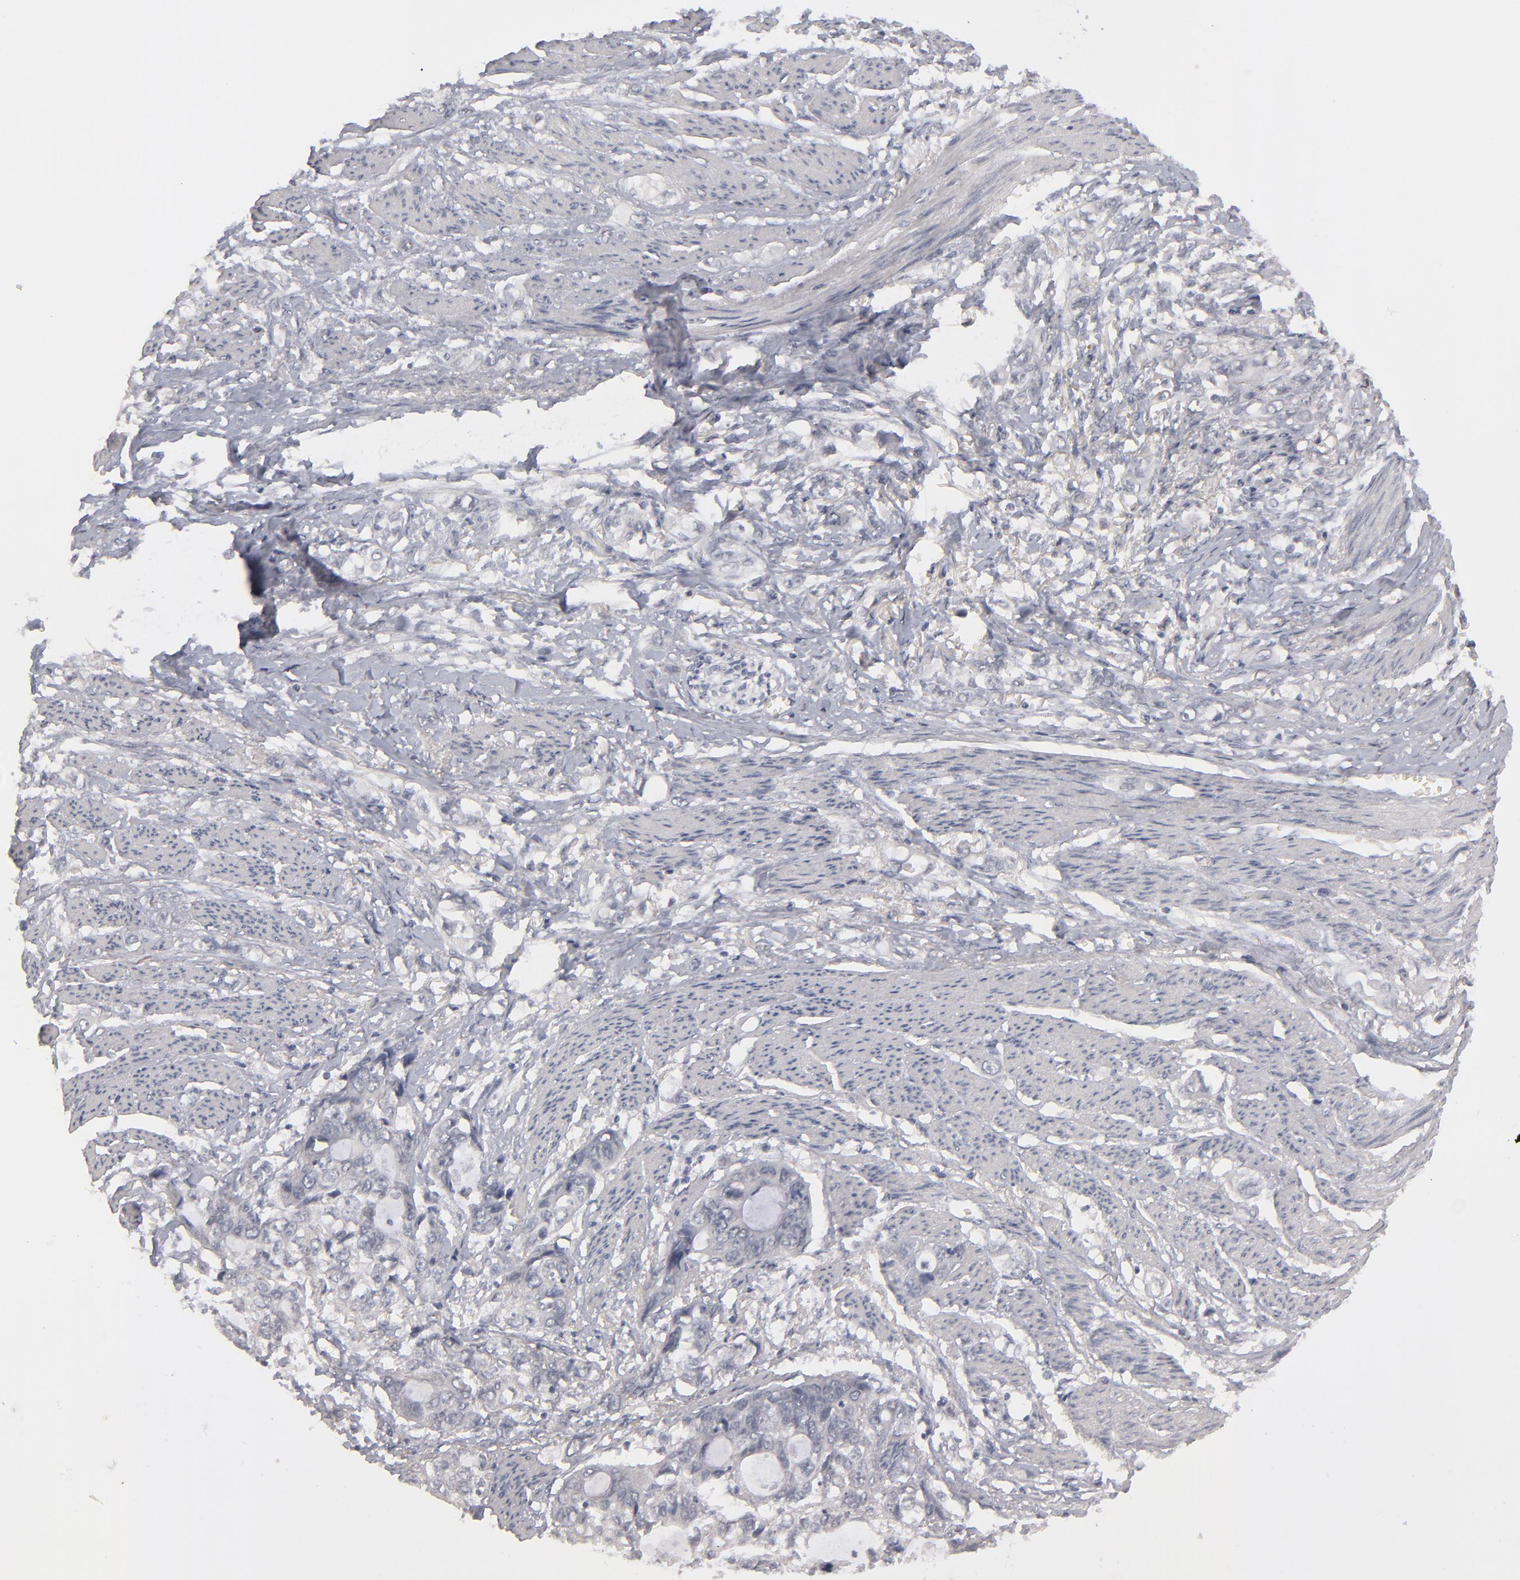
{"staining": {"intensity": "negative", "quantity": "none", "location": "none"}, "tissue": "stomach cancer", "cell_type": "Tumor cells", "image_type": "cancer", "snomed": [{"axis": "morphology", "description": "Adenocarcinoma, NOS"}, {"axis": "topography", "description": "Stomach, upper"}], "caption": "Image shows no significant protein expression in tumor cells of stomach cancer (adenocarcinoma). (DAB (3,3'-diaminobenzidine) IHC, high magnification).", "gene": "KIAA1210", "patient": {"sex": "female", "age": 52}}